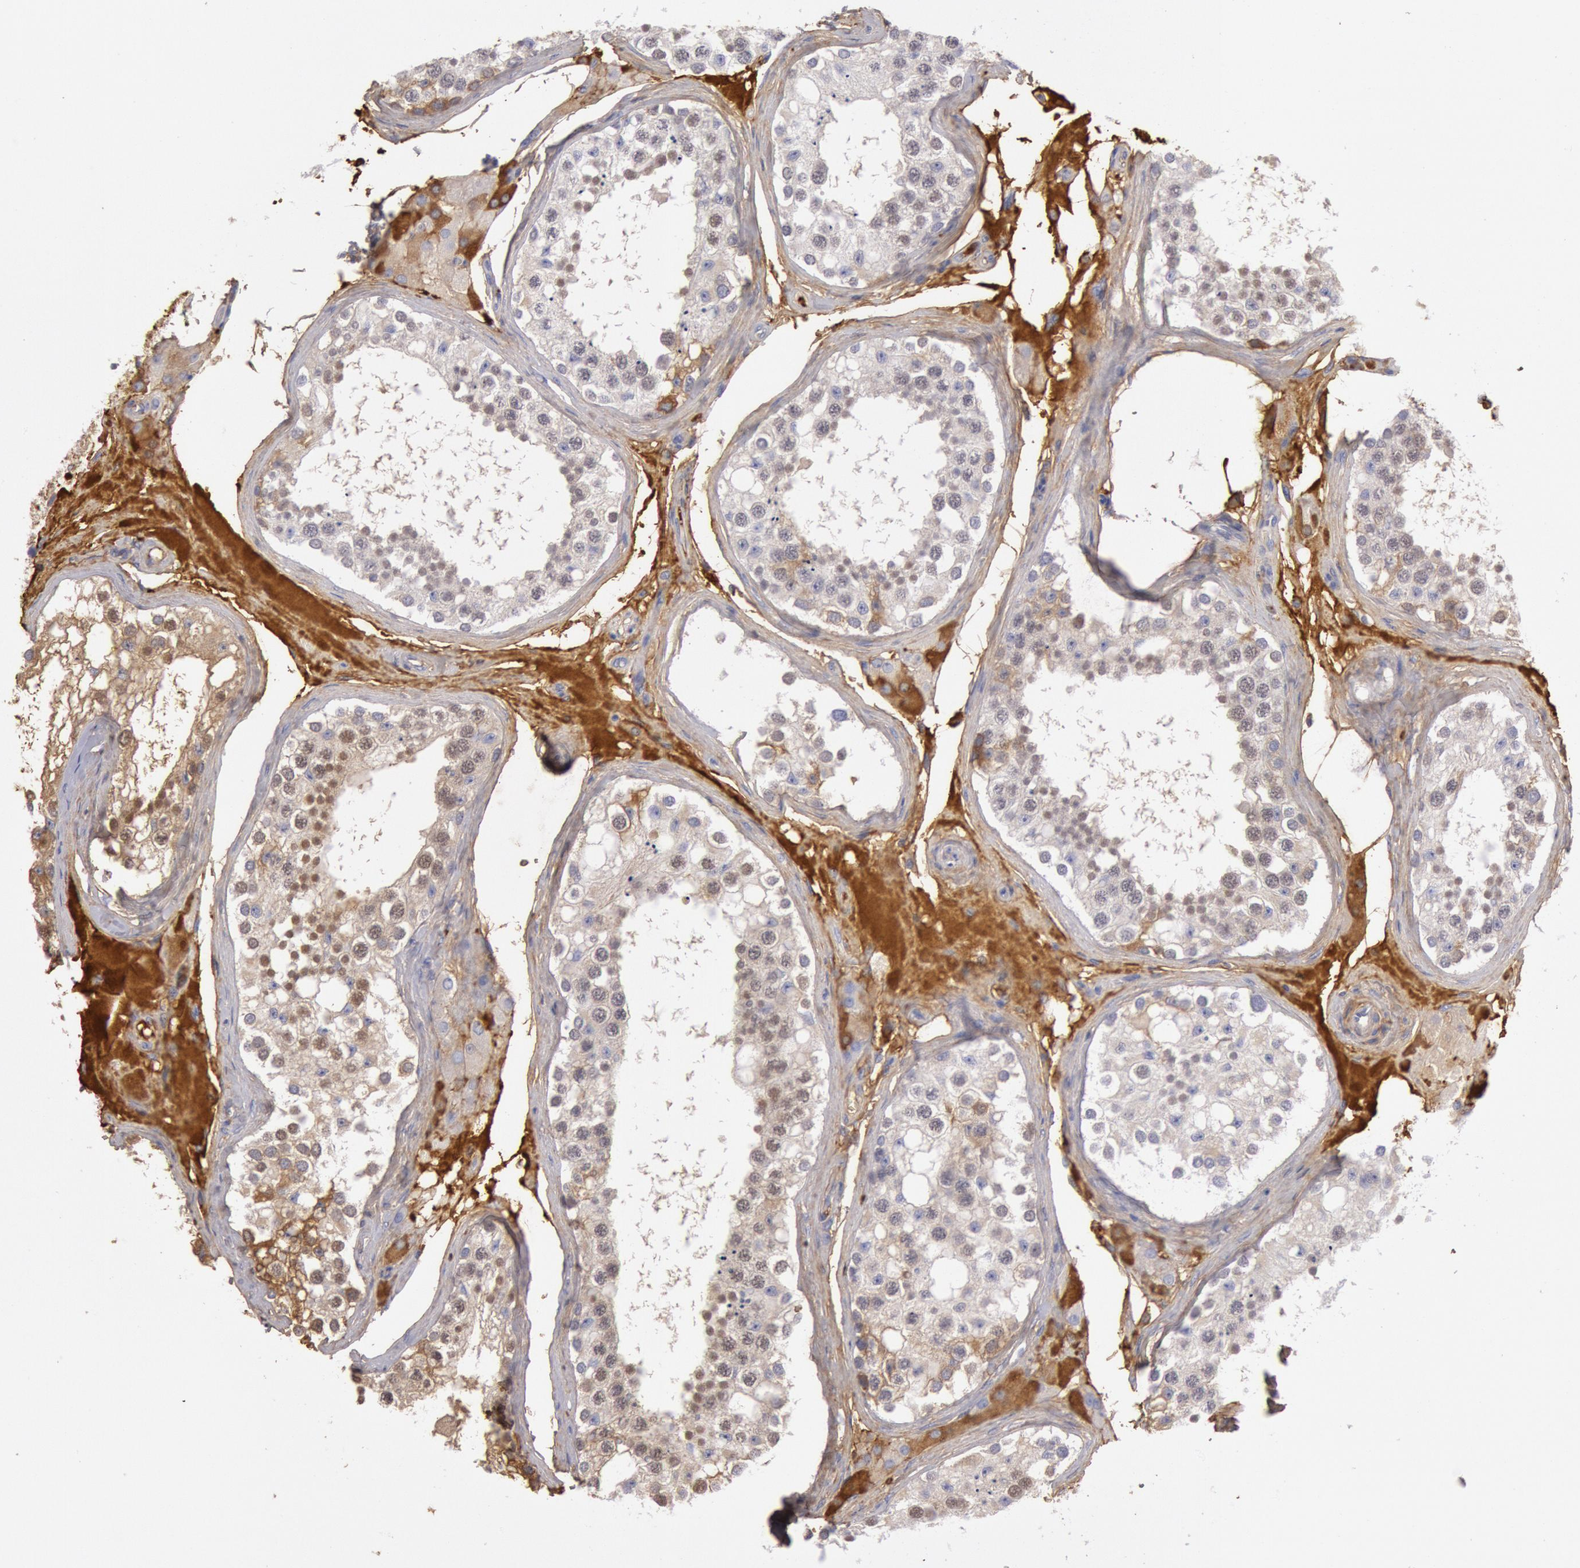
{"staining": {"intensity": "negative", "quantity": "none", "location": "none"}, "tissue": "testis", "cell_type": "Cells in seminiferous ducts", "image_type": "normal", "snomed": [{"axis": "morphology", "description": "Normal tissue, NOS"}, {"axis": "topography", "description": "Testis"}], "caption": "Photomicrograph shows no protein expression in cells in seminiferous ducts of unremarkable testis.", "gene": "IGHA1", "patient": {"sex": "male", "age": 68}}